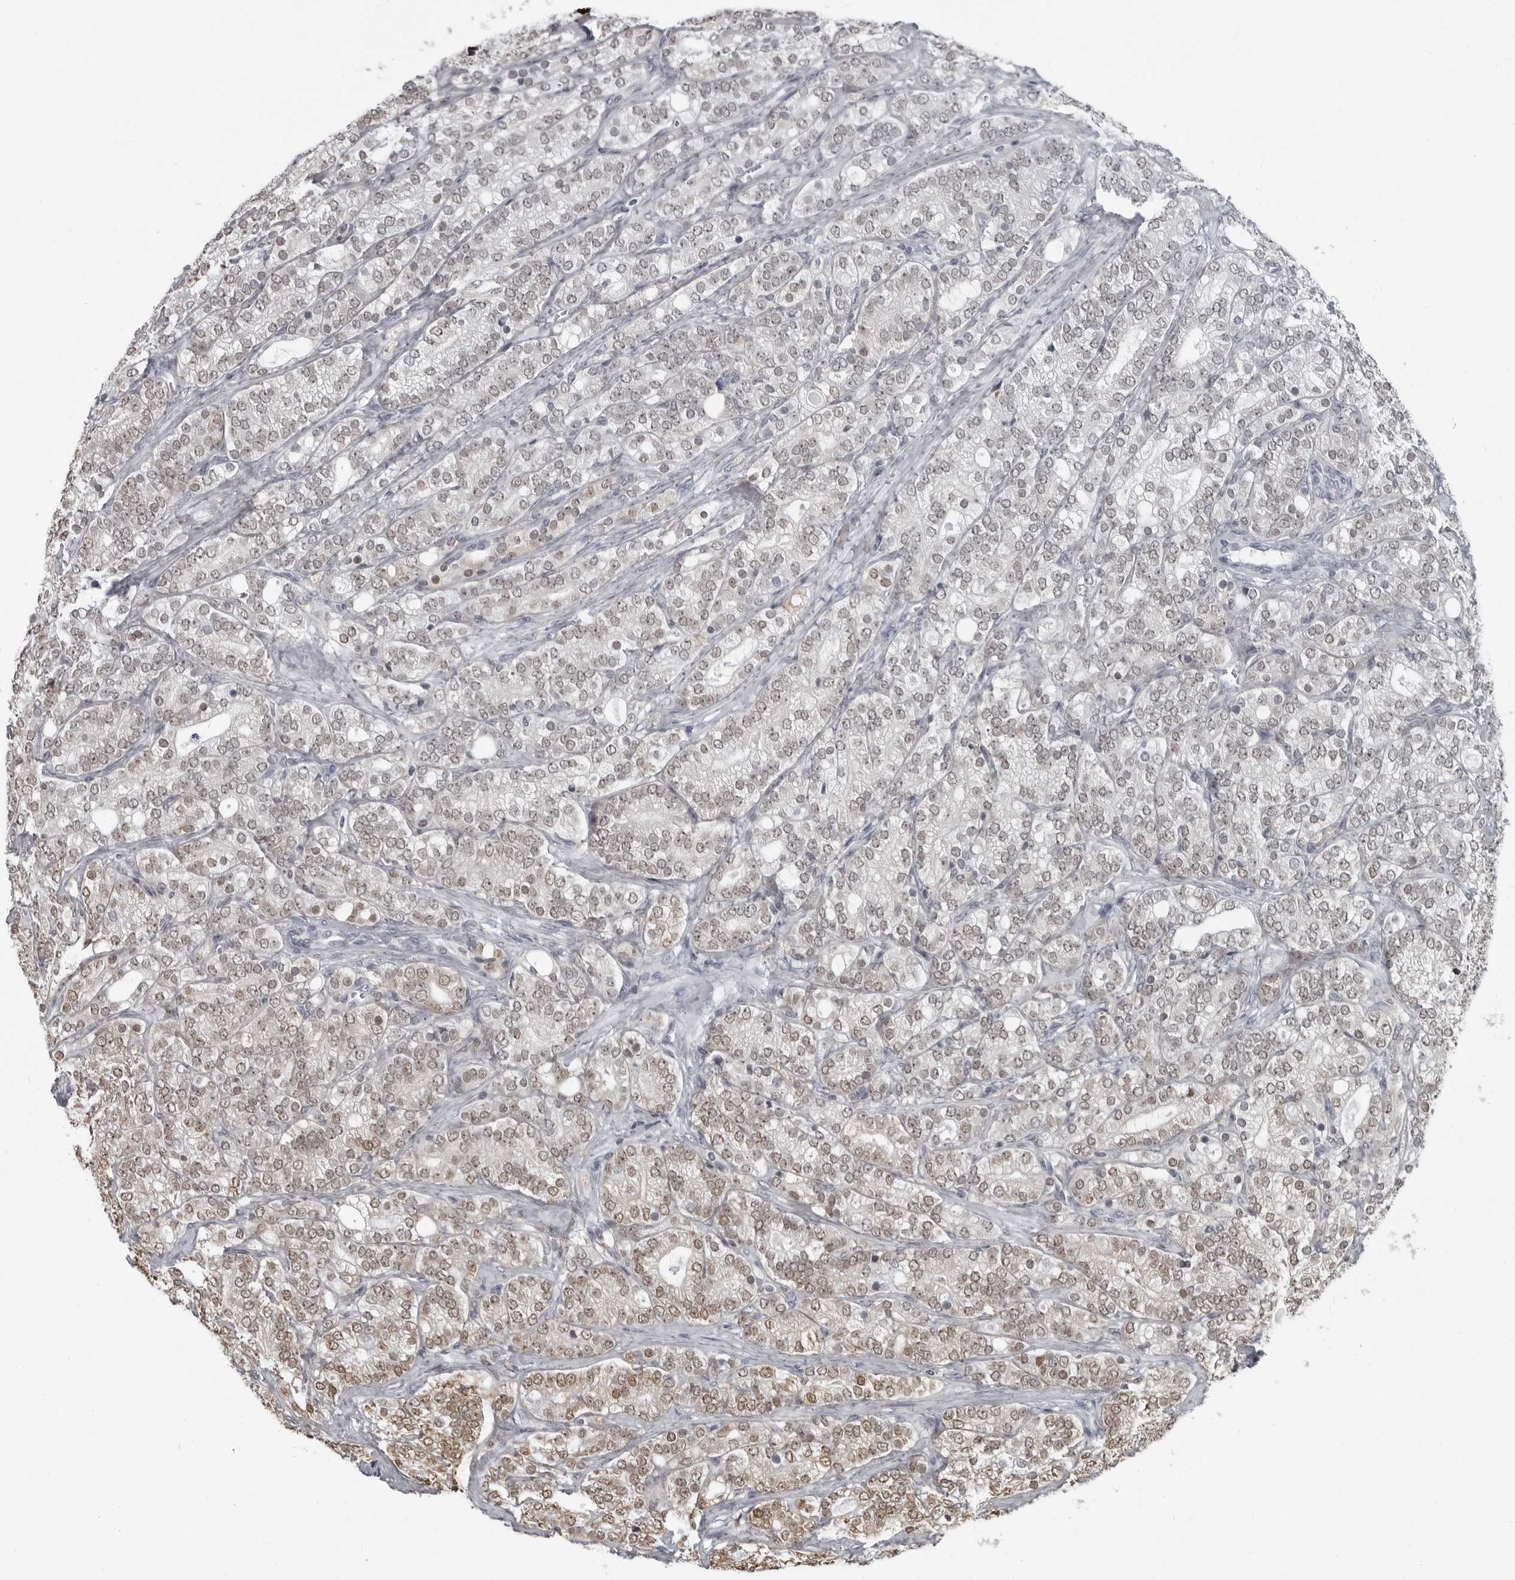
{"staining": {"intensity": "moderate", "quantity": "<25%", "location": "nuclear"}, "tissue": "prostate cancer", "cell_type": "Tumor cells", "image_type": "cancer", "snomed": [{"axis": "morphology", "description": "Adenocarcinoma, High grade"}, {"axis": "topography", "description": "Prostate"}], "caption": "Immunohistochemical staining of prostate cancer (high-grade adenocarcinoma) demonstrates moderate nuclear protein positivity in approximately <25% of tumor cells. The protein is shown in brown color, while the nuclei are stained blue.", "gene": "LZIC", "patient": {"sex": "male", "age": 57}}